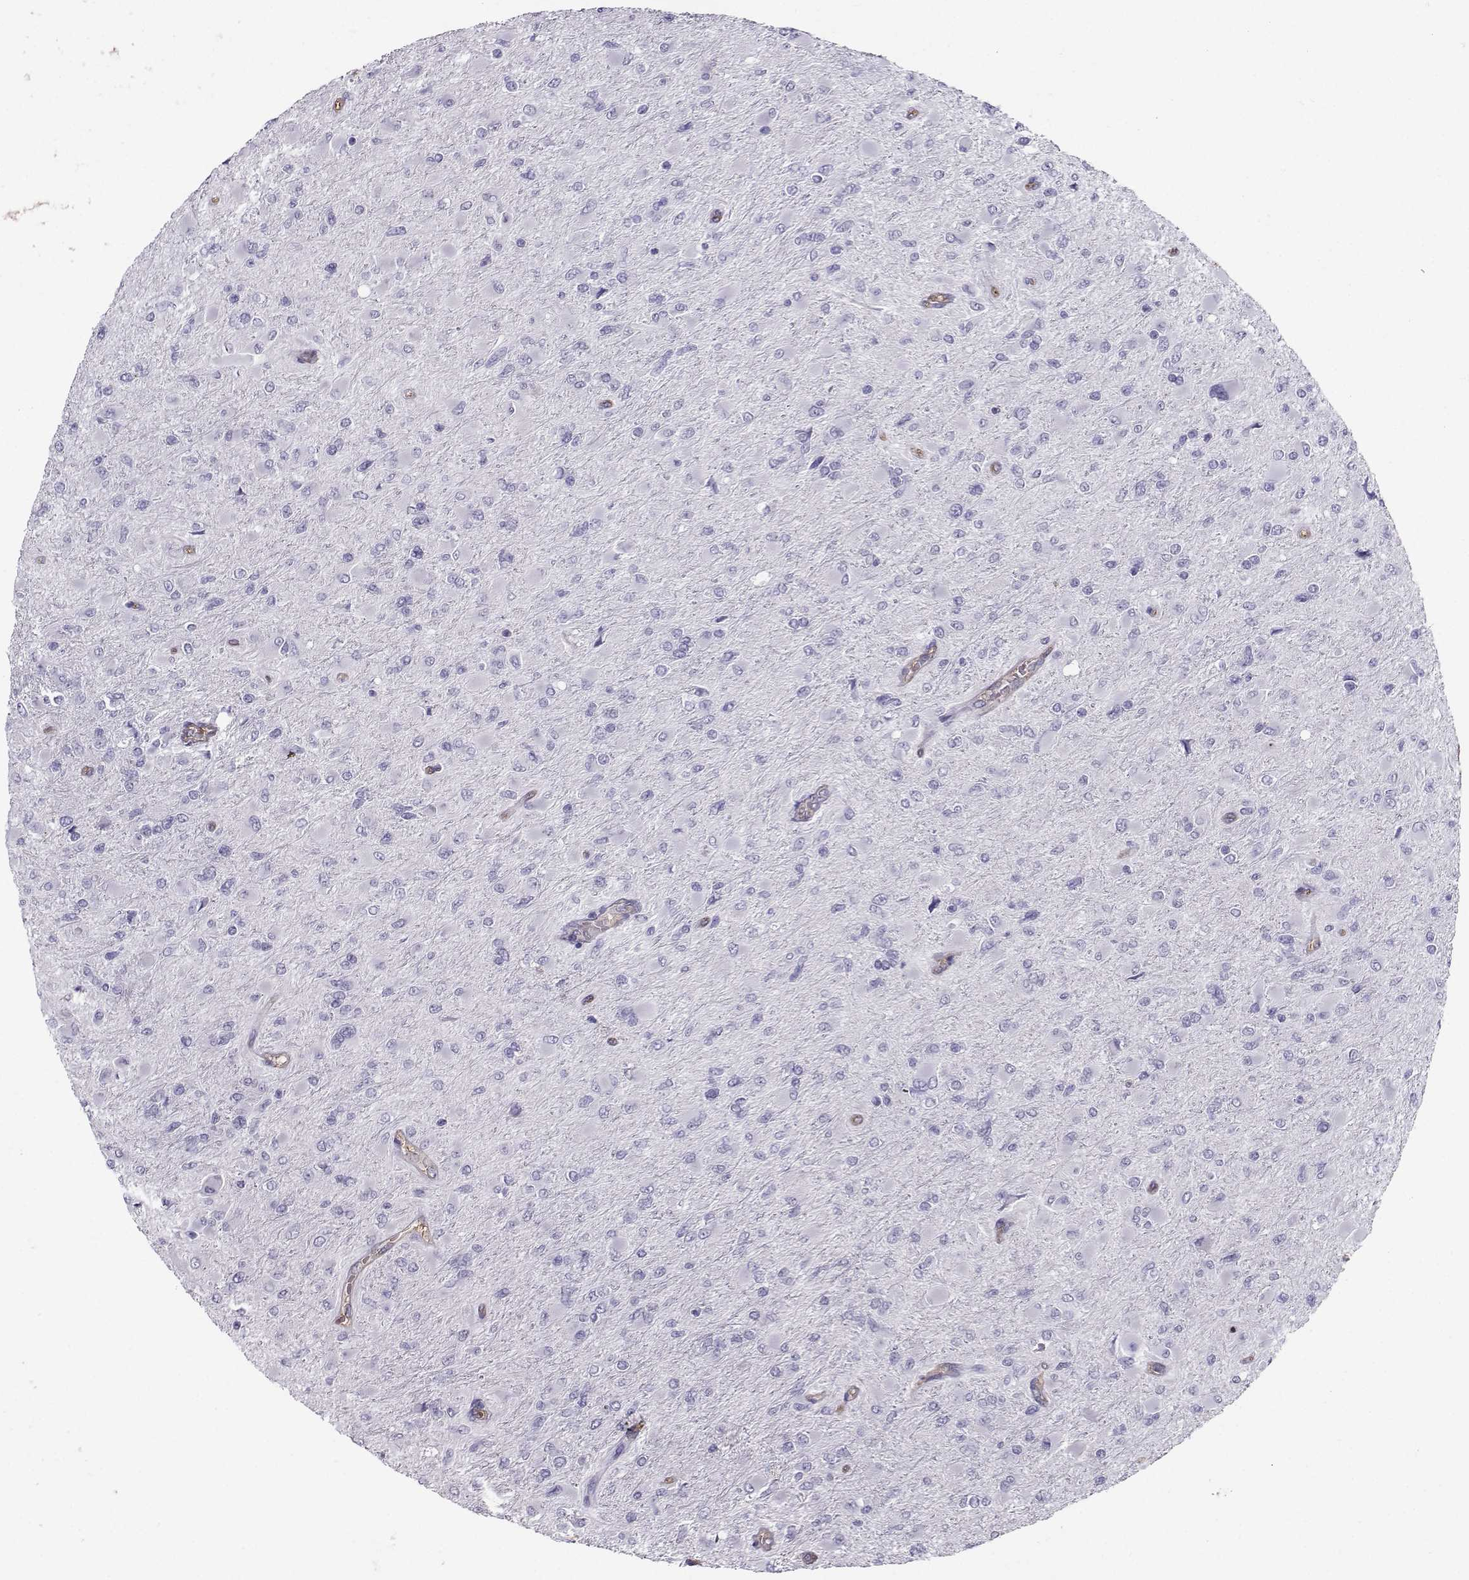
{"staining": {"intensity": "negative", "quantity": "none", "location": "none"}, "tissue": "glioma", "cell_type": "Tumor cells", "image_type": "cancer", "snomed": [{"axis": "morphology", "description": "Glioma, malignant, High grade"}, {"axis": "topography", "description": "Cerebral cortex"}], "caption": "Protein analysis of malignant high-grade glioma reveals no significant positivity in tumor cells.", "gene": "CLUL1", "patient": {"sex": "female", "age": 36}}